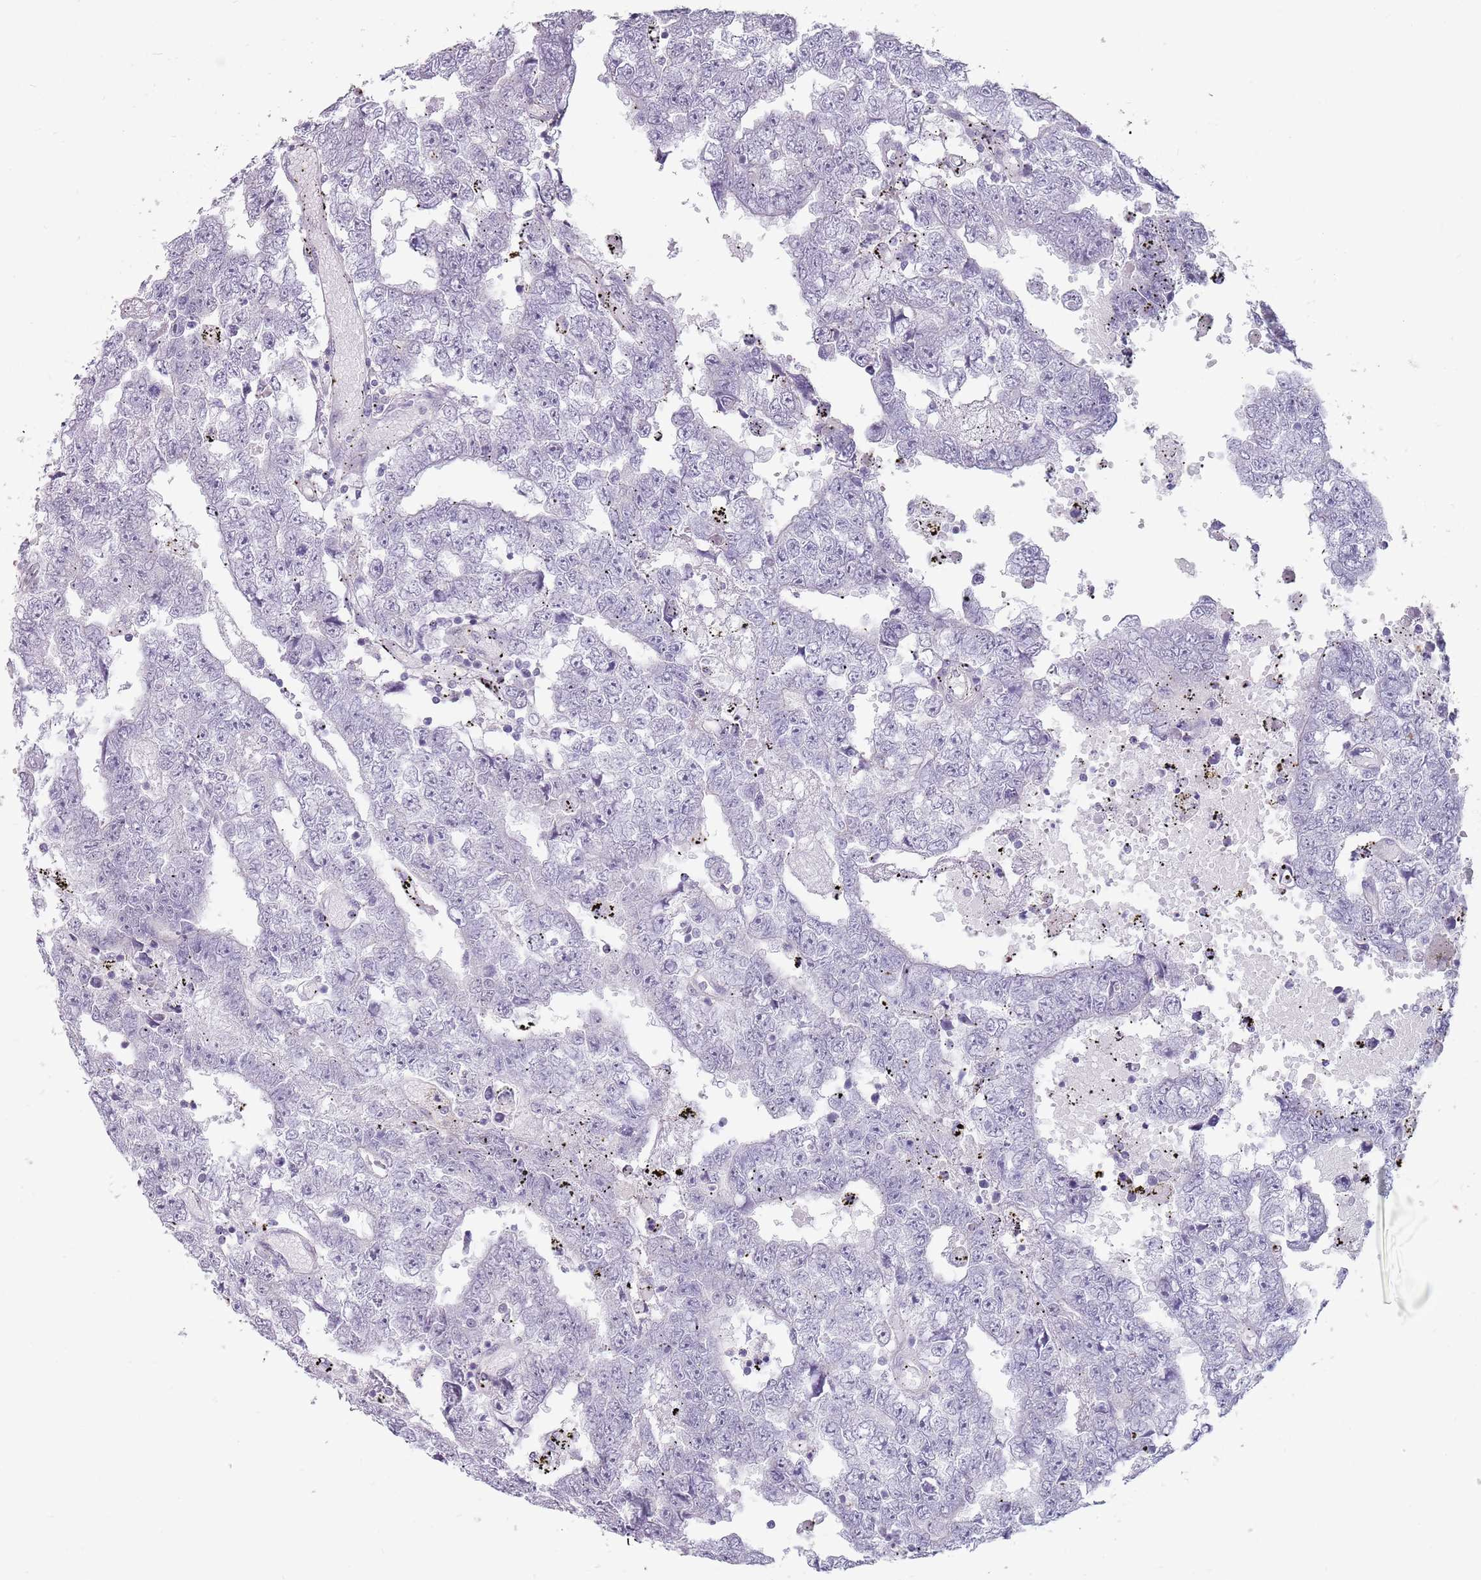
{"staining": {"intensity": "negative", "quantity": "none", "location": "none"}, "tissue": "testis cancer", "cell_type": "Tumor cells", "image_type": "cancer", "snomed": [{"axis": "morphology", "description": "Carcinoma, Embryonal, NOS"}, {"axis": "topography", "description": "Testis"}], "caption": "Tumor cells are negative for protein expression in human testis cancer (embryonal carcinoma).", "gene": "STYK1", "patient": {"sex": "male", "age": 25}}